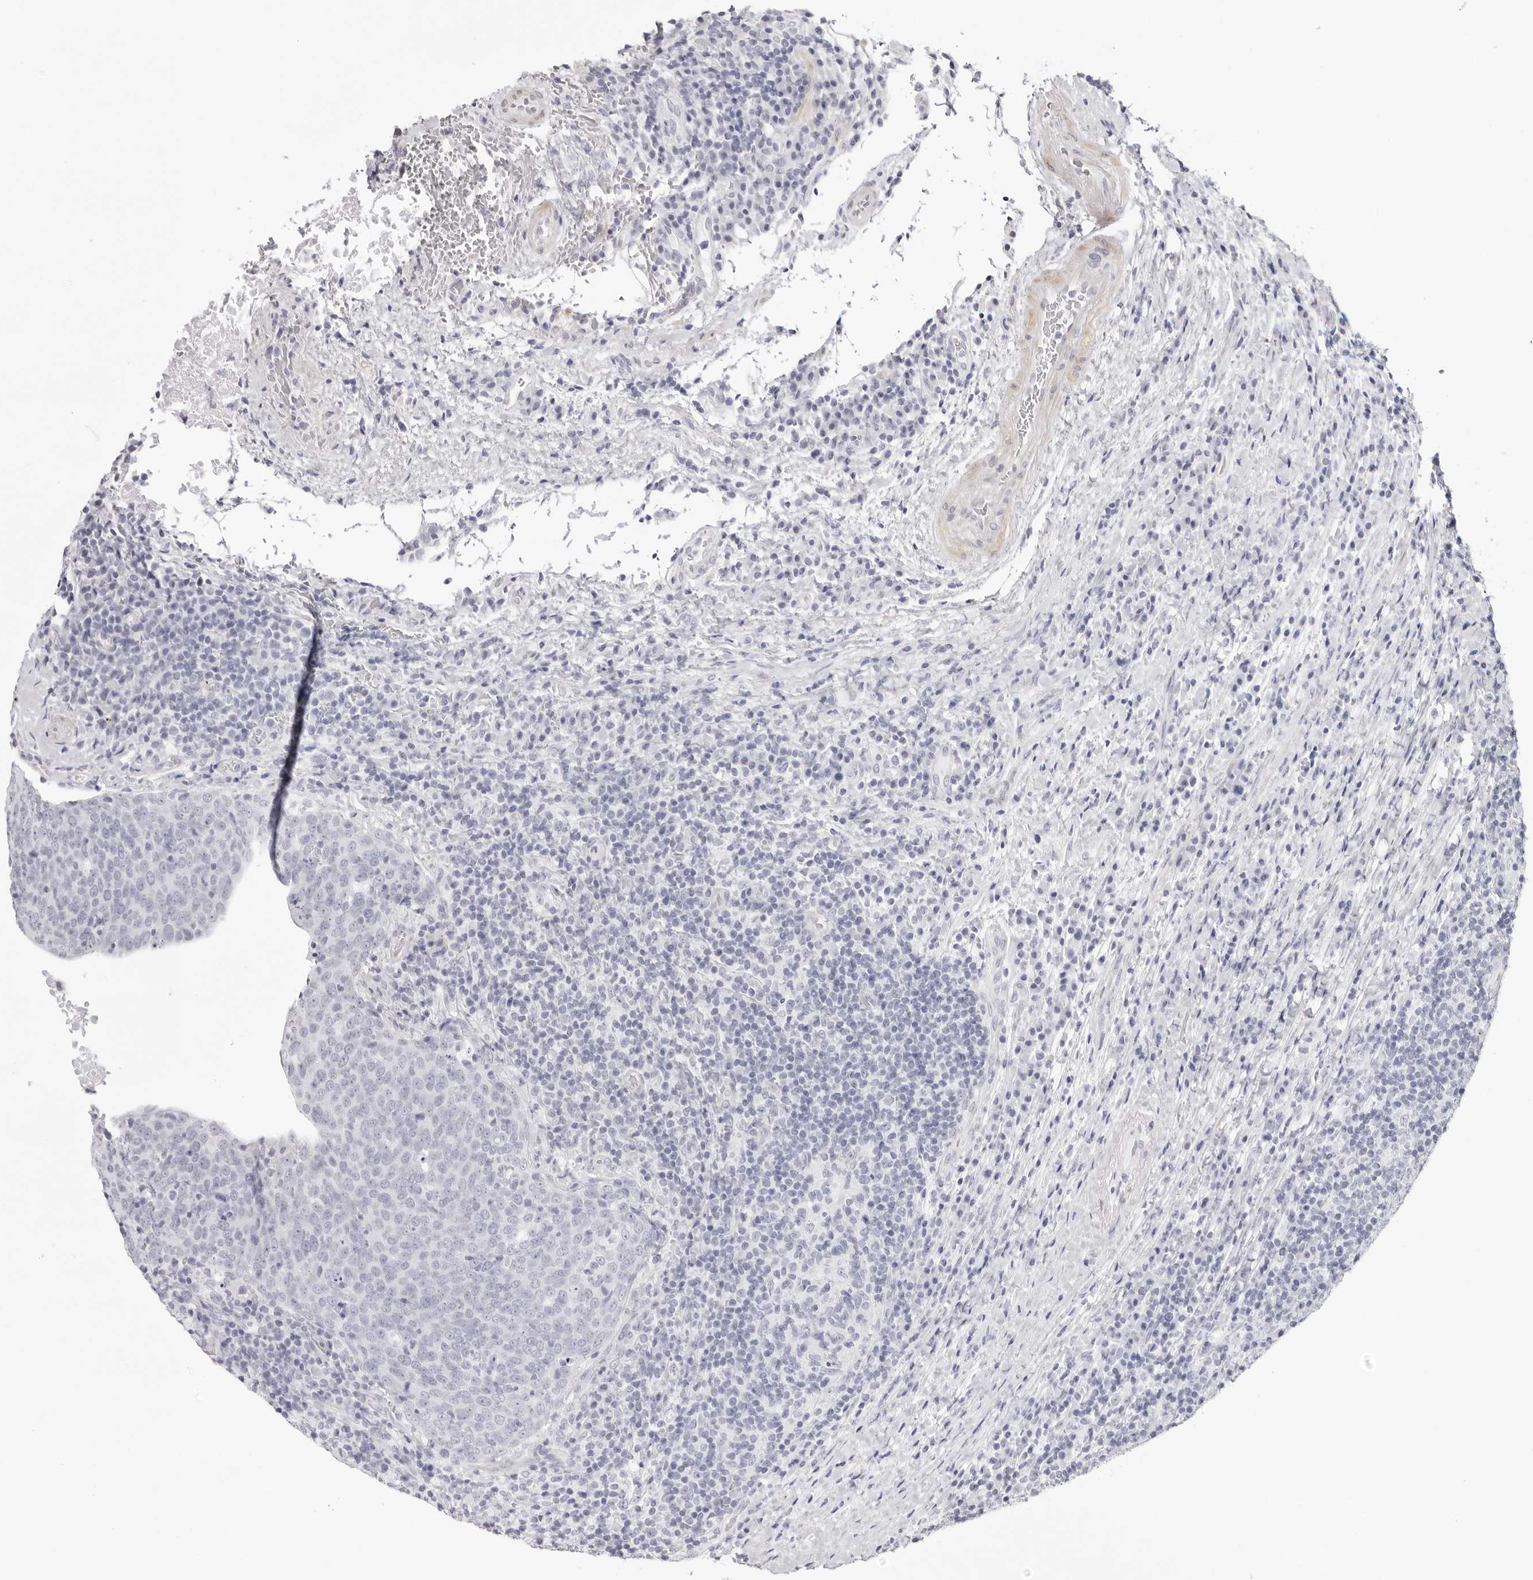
{"staining": {"intensity": "negative", "quantity": "none", "location": "none"}, "tissue": "head and neck cancer", "cell_type": "Tumor cells", "image_type": "cancer", "snomed": [{"axis": "morphology", "description": "Squamous cell carcinoma, NOS"}, {"axis": "morphology", "description": "Squamous cell carcinoma, metastatic, NOS"}, {"axis": "topography", "description": "Lymph node"}, {"axis": "topography", "description": "Head-Neck"}], "caption": "A micrograph of squamous cell carcinoma (head and neck) stained for a protein displays no brown staining in tumor cells. (DAB IHC with hematoxylin counter stain).", "gene": "INSL3", "patient": {"sex": "male", "age": 62}}